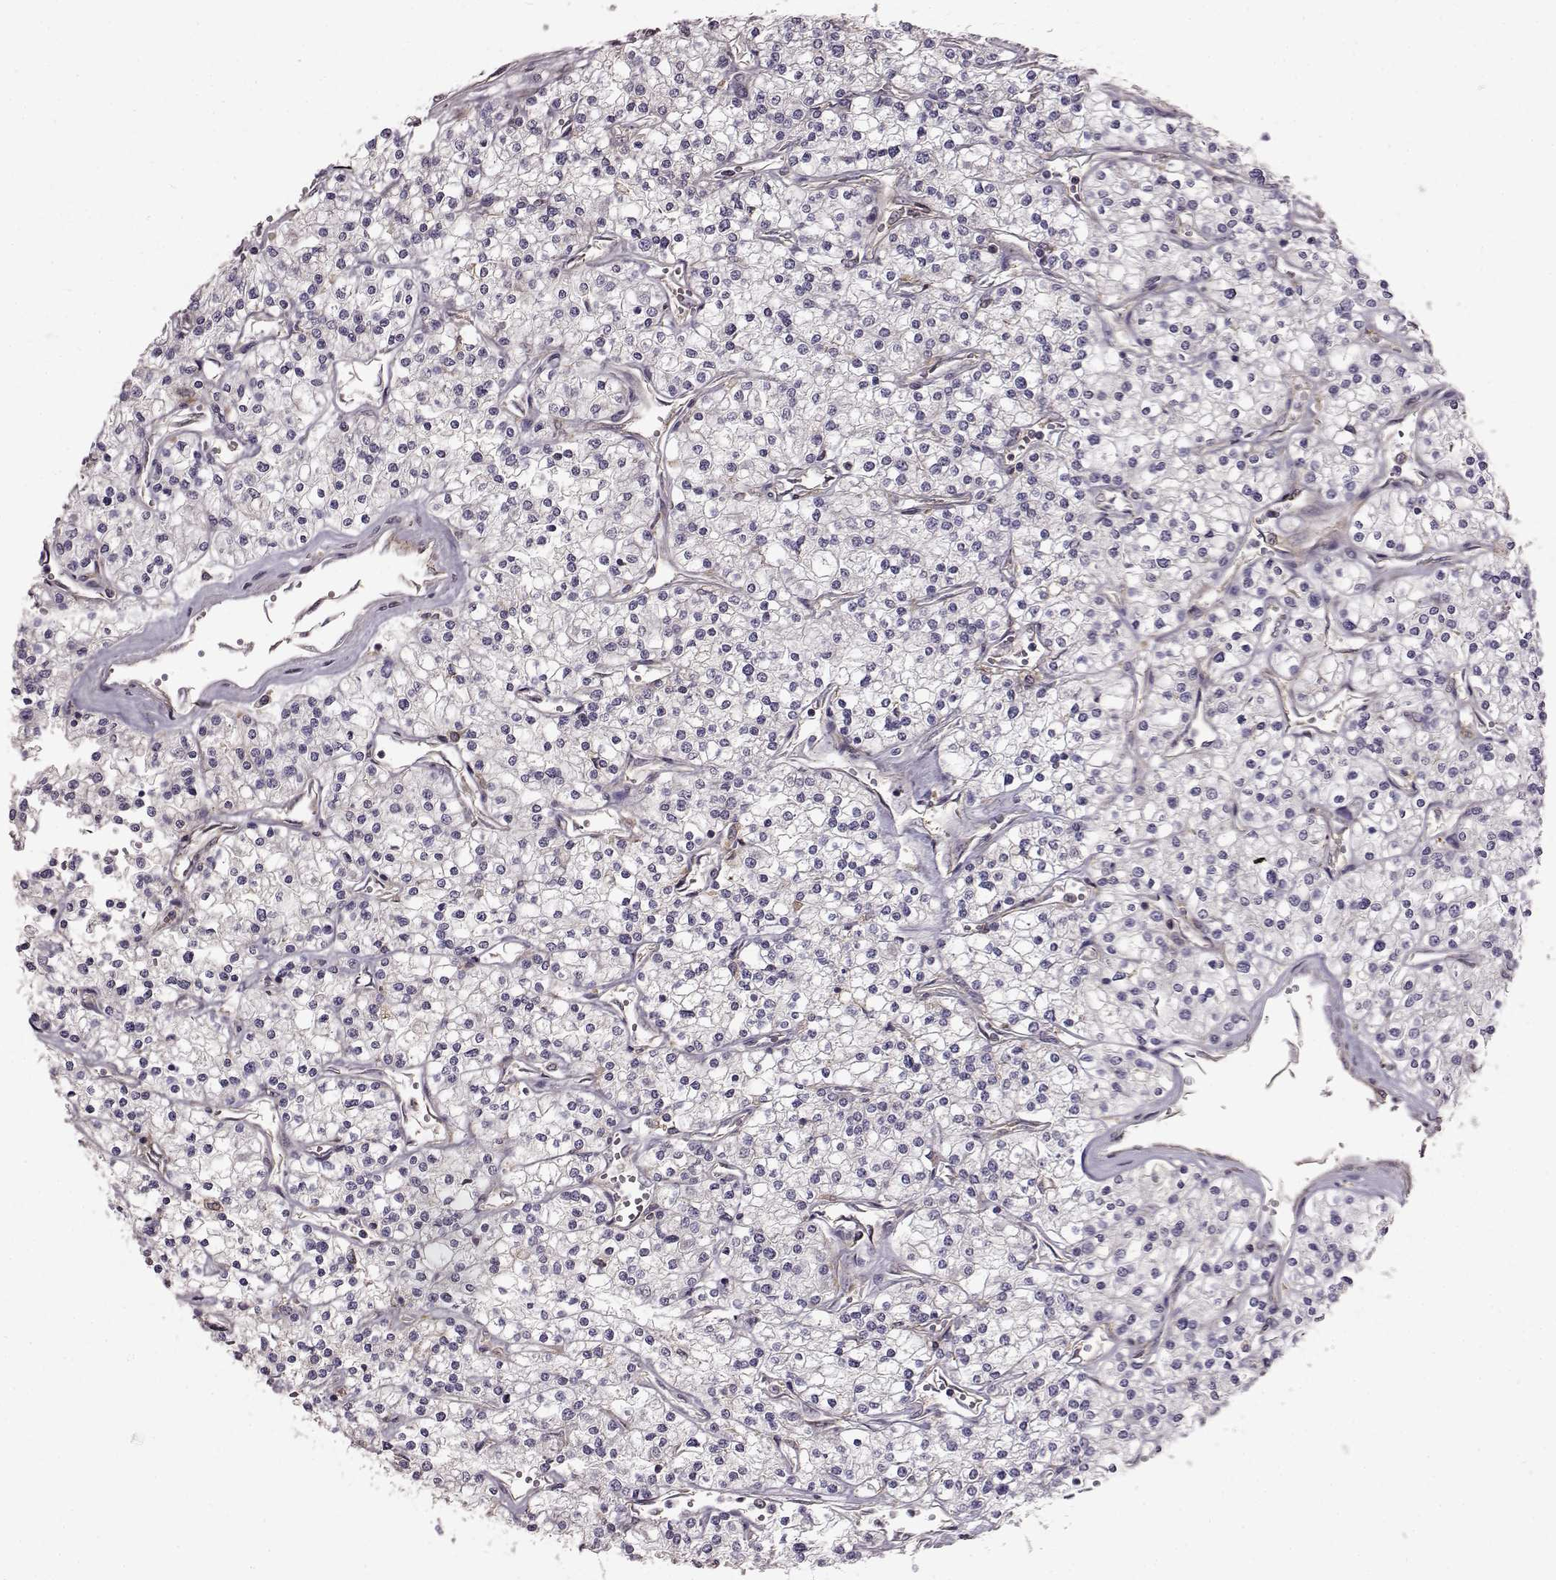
{"staining": {"intensity": "negative", "quantity": "none", "location": "none"}, "tissue": "renal cancer", "cell_type": "Tumor cells", "image_type": "cancer", "snomed": [{"axis": "morphology", "description": "Adenocarcinoma, NOS"}, {"axis": "topography", "description": "Kidney"}], "caption": "The photomicrograph demonstrates no significant staining in tumor cells of renal cancer.", "gene": "RABGAP1", "patient": {"sex": "male", "age": 80}}